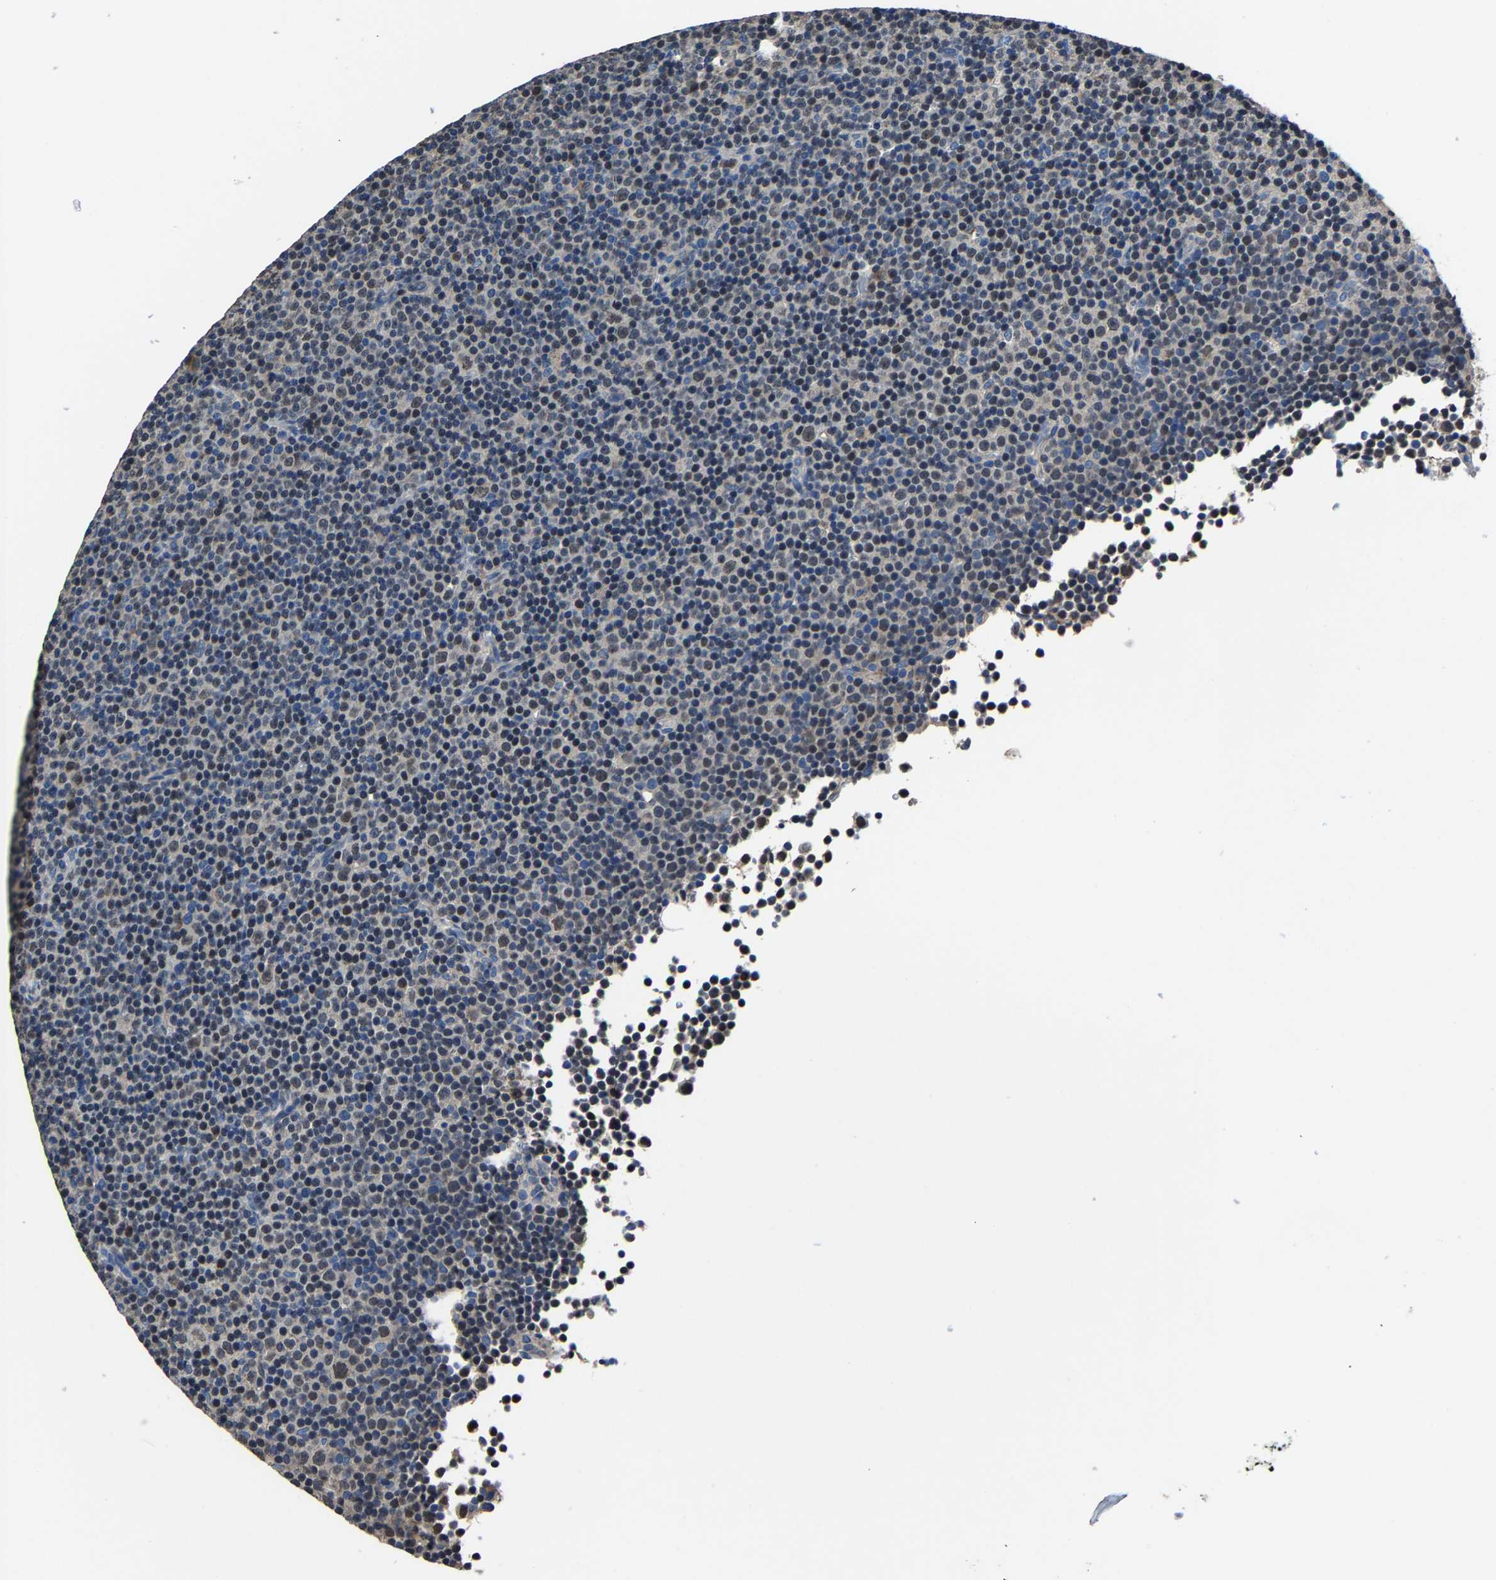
{"staining": {"intensity": "weak", "quantity": "25%-75%", "location": "nuclear"}, "tissue": "lymphoma", "cell_type": "Tumor cells", "image_type": "cancer", "snomed": [{"axis": "morphology", "description": "Malignant lymphoma, non-Hodgkin's type, Low grade"}, {"axis": "topography", "description": "Lymph node"}], "caption": "High-power microscopy captured an IHC histopathology image of lymphoma, revealing weak nuclear staining in approximately 25%-75% of tumor cells.", "gene": "STRBP", "patient": {"sex": "female", "age": 67}}